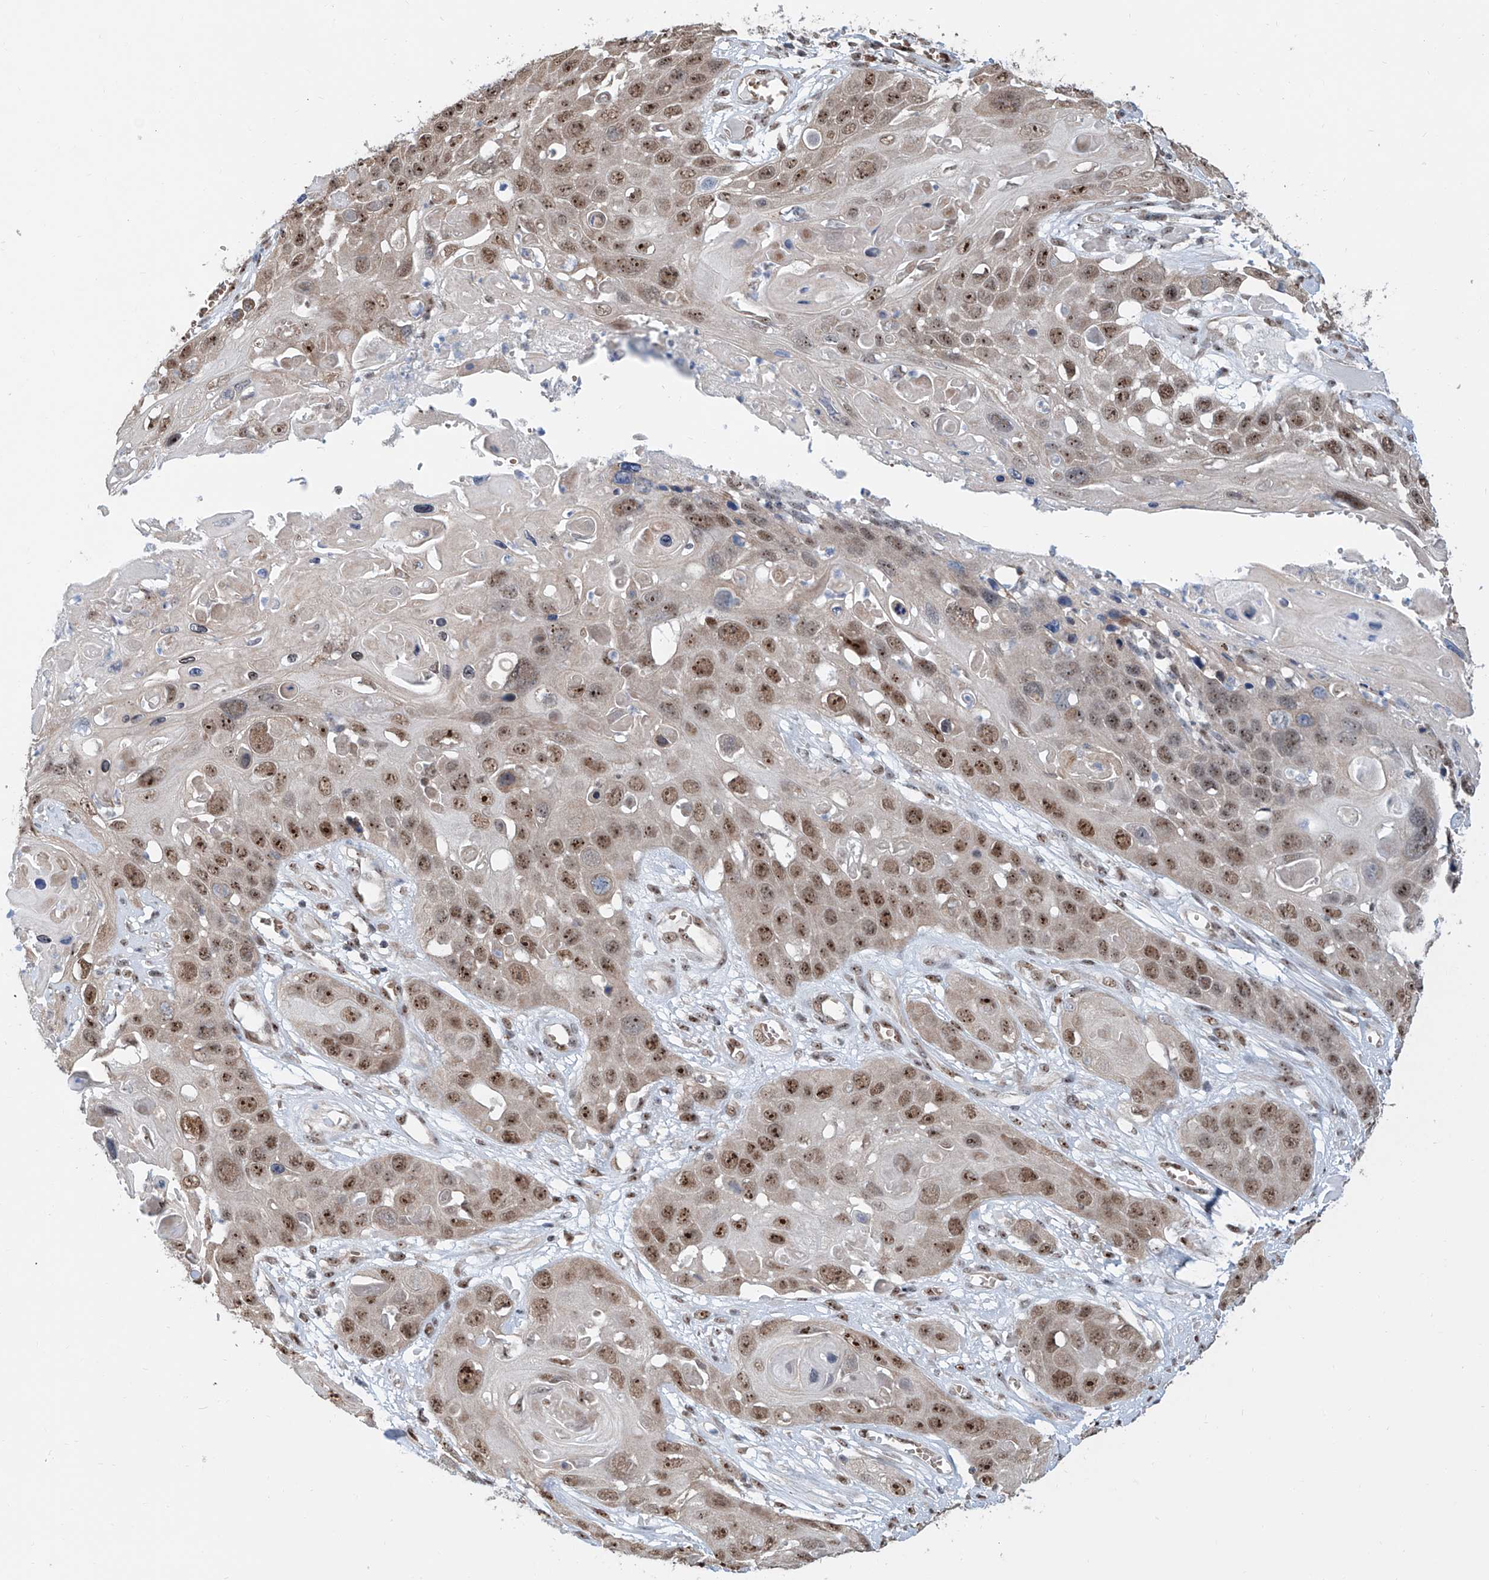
{"staining": {"intensity": "moderate", "quantity": ">75%", "location": "nuclear"}, "tissue": "skin cancer", "cell_type": "Tumor cells", "image_type": "cancer", "snomed": [{"axis": "morphology", "description": "Squamous cell carcinoma, NOS"}, {"axis": "topography", "description": "Skin"}], "caption": "IHC micrograph of human squamous cell carcinoma (skin) stained for a protein (brown), which displays medium levels of moderate nuclear expression in about >75% of tumor cells.", "gene": "SDE2", "patient": {"sex": "male", "age": 55}}